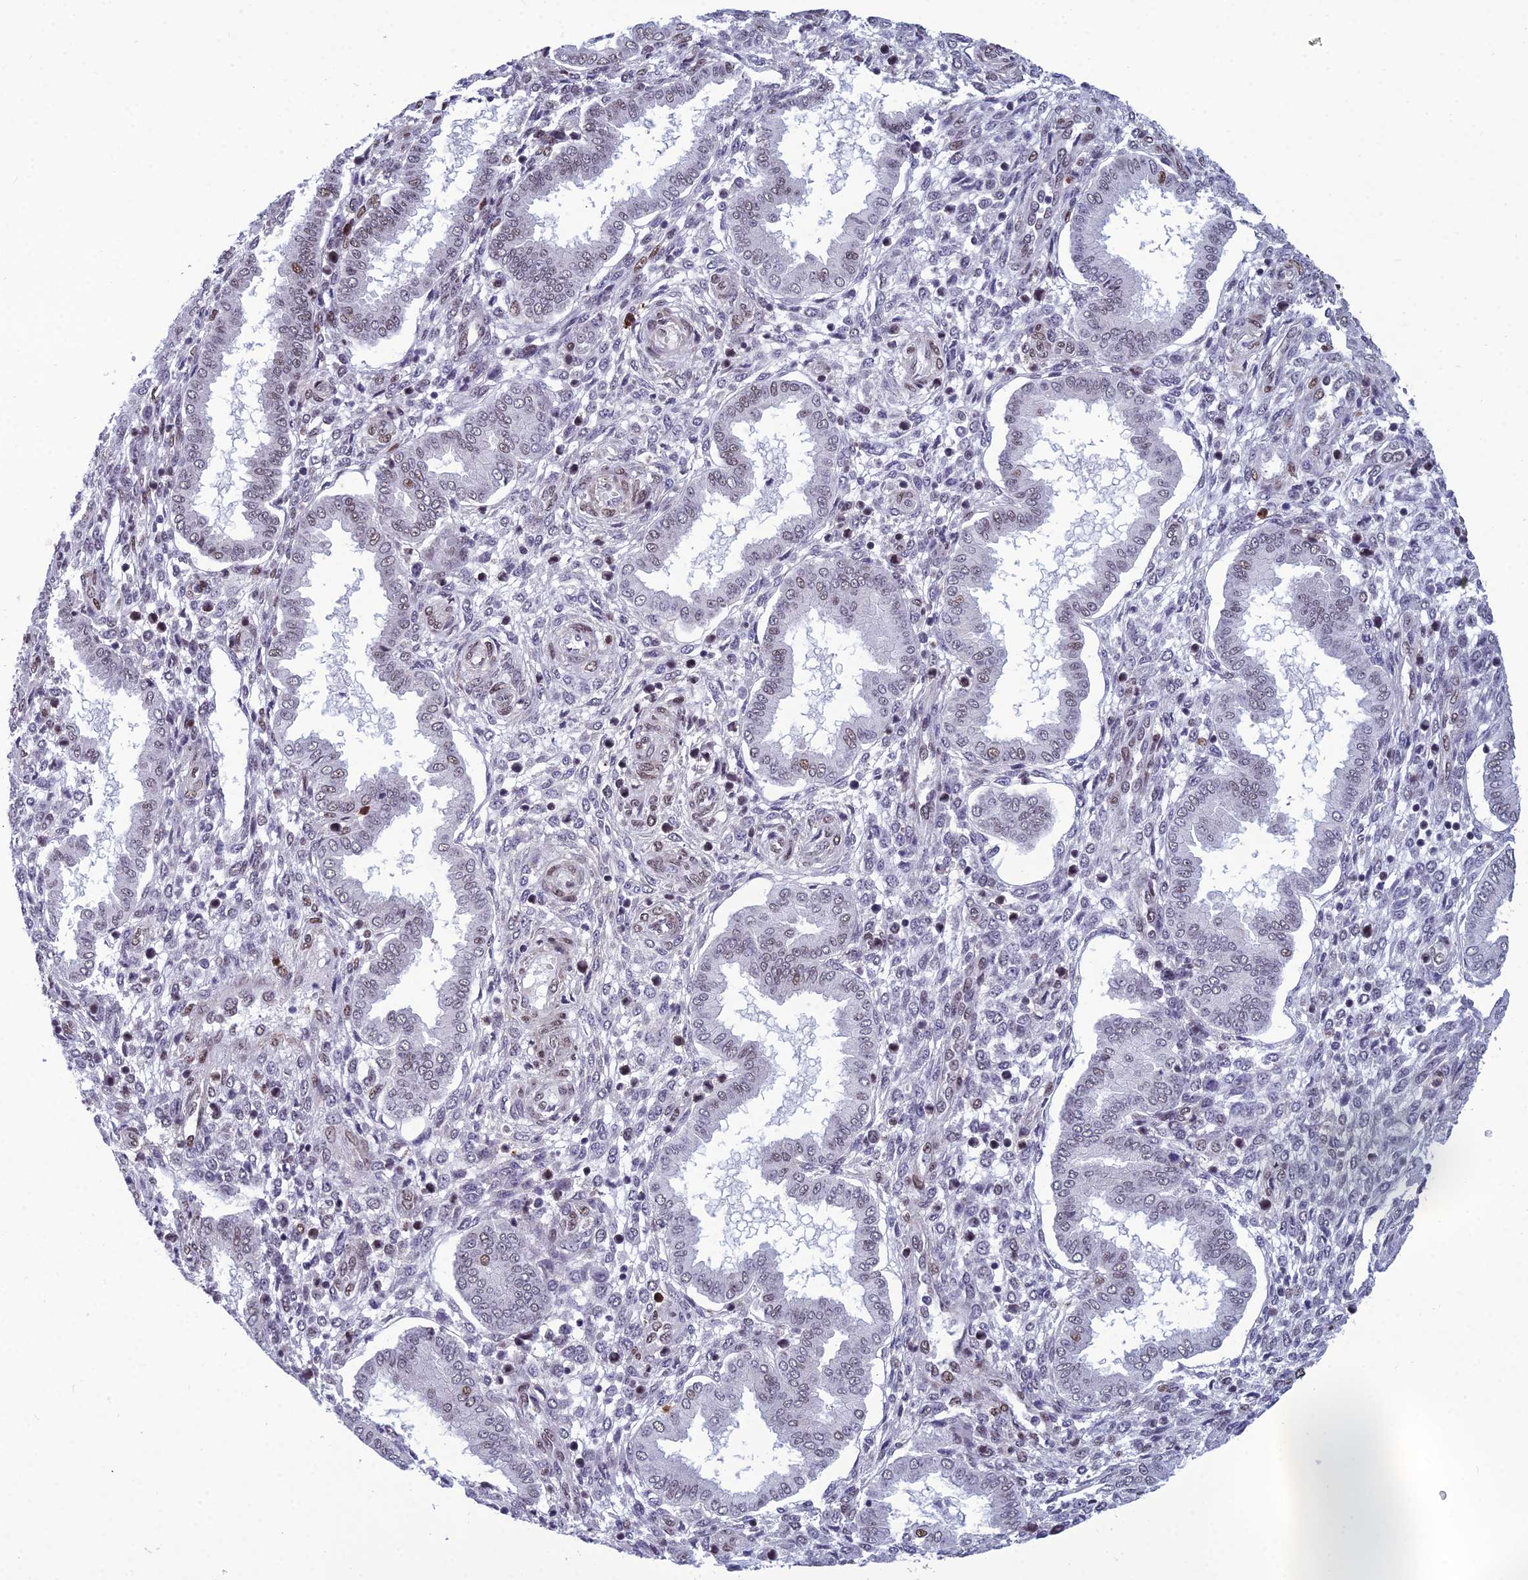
{"staining": {"intensity": "moderate", "quantity": "<25%", "location": "nuclear"}, "tissue": "endometrium", "cell_type": "Cells in endometrial stroma", "image_type": "normal", "snomed": [{"axis": "morphology", "description": "Normal tissue, NOS"}, {"axis": "topography", "description": "Endometrium"}], "caption": "Immunohistochemical staining of unremarkable human endometrium shows low levels of moderate nuclear expression in approximately <25% of cells in endometrial stroma.", "gene": "RSRC1", "patient": {"sex": "female", "age": 24}}